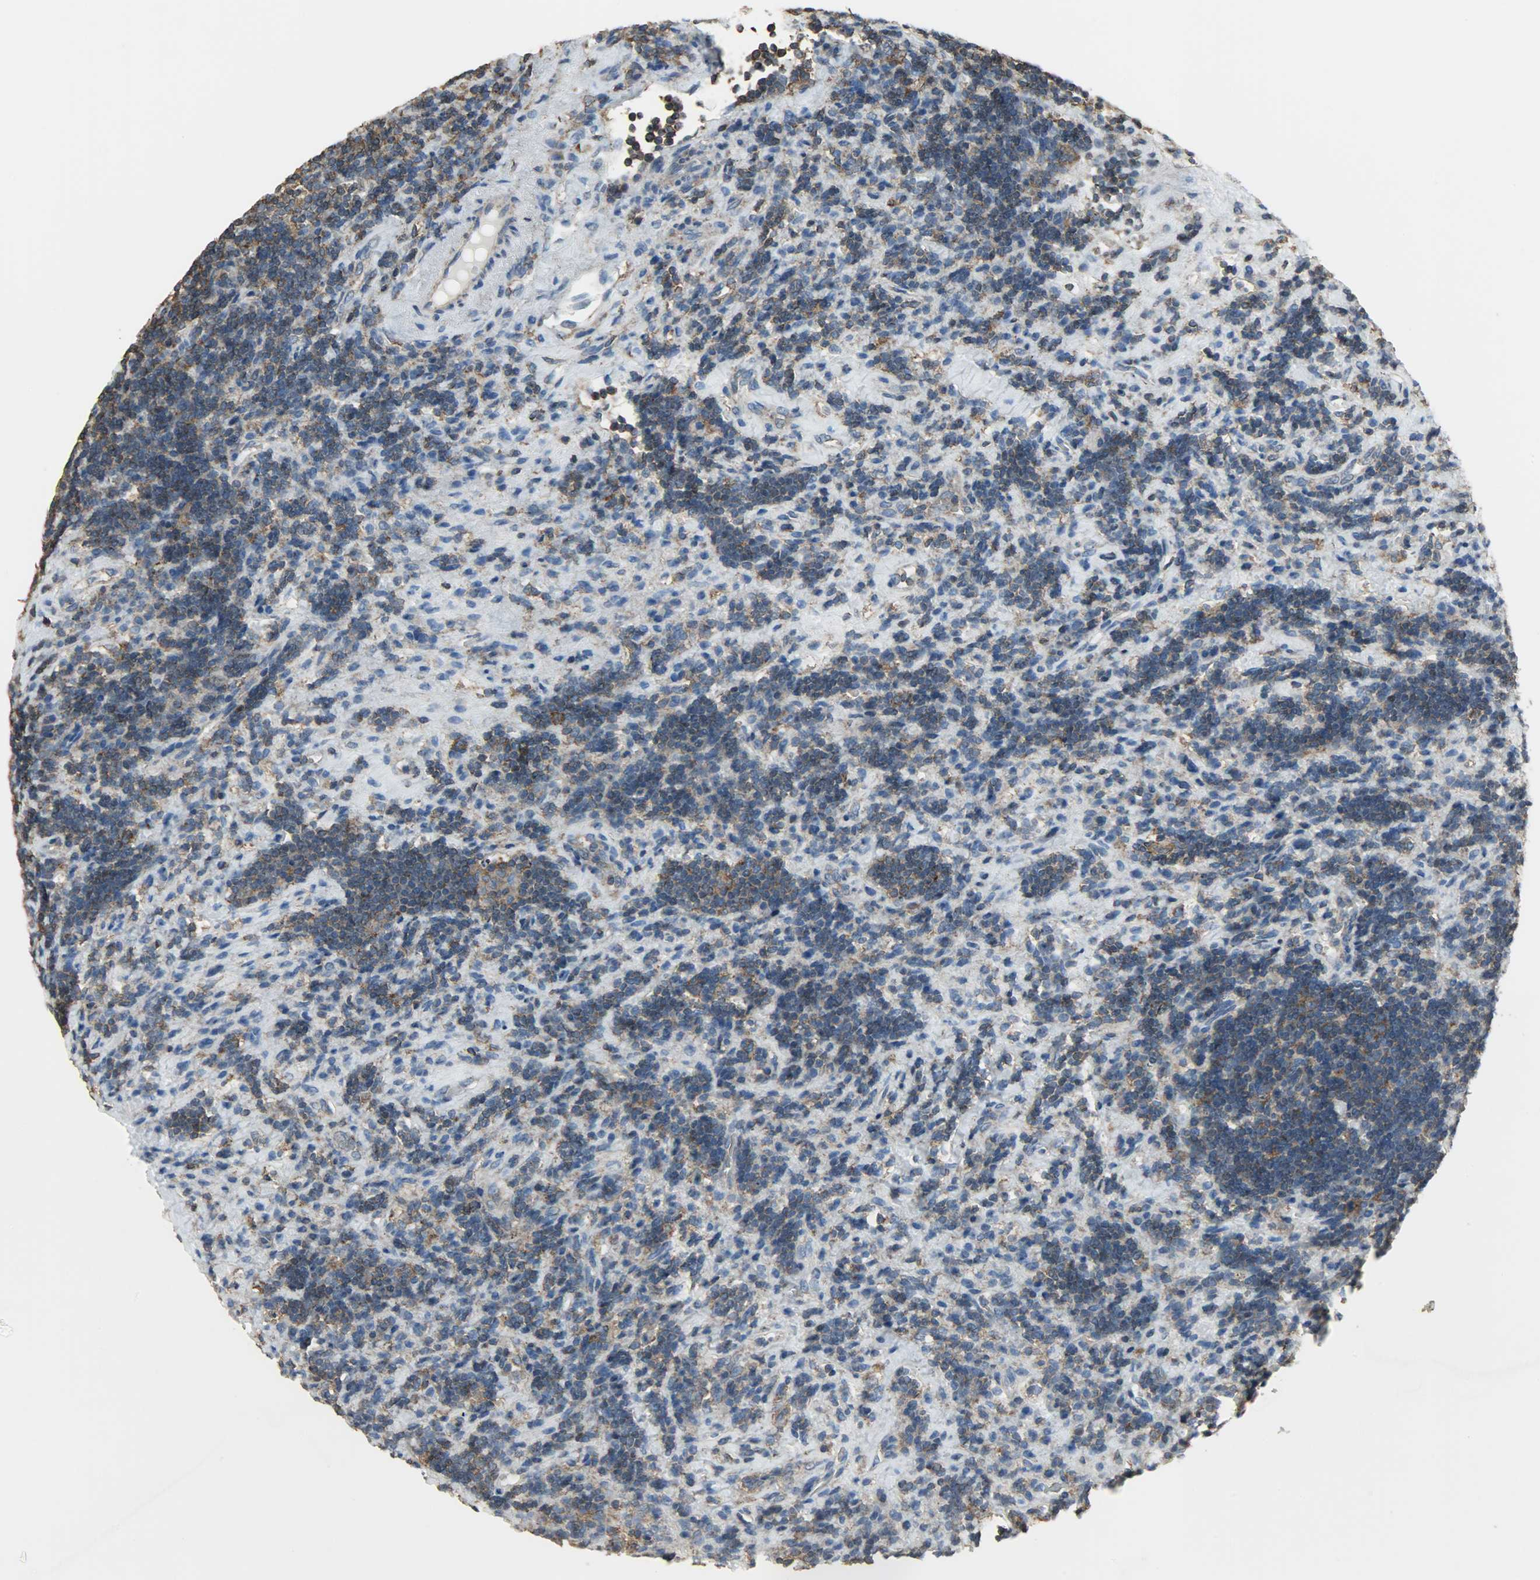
{"staining": {"intensity": "moderate", "quantity": ">75%", "location": "cytoplasmic/membranous"}, "tissue": "lymphoma", "cell_type": "Tumor cells", "image_type": "cancer", "snomed": [{"axis": "morphology", "description": "Malignant lymphoma, non-Hodgkin's type, Low grade"}, {"axis": "topography", "description": "Lymph node"}], "caption": "Immunohistochemical staining of malignant lymphoma, non-Hodgkin's type (low-grade) demonstrates medium levels of moderate cytoplasmic/membranous protein positivity in approximately >75% of tumor cells.", "gene": "DNAJA4", "patient": {"sex": "male", "age": 70}}